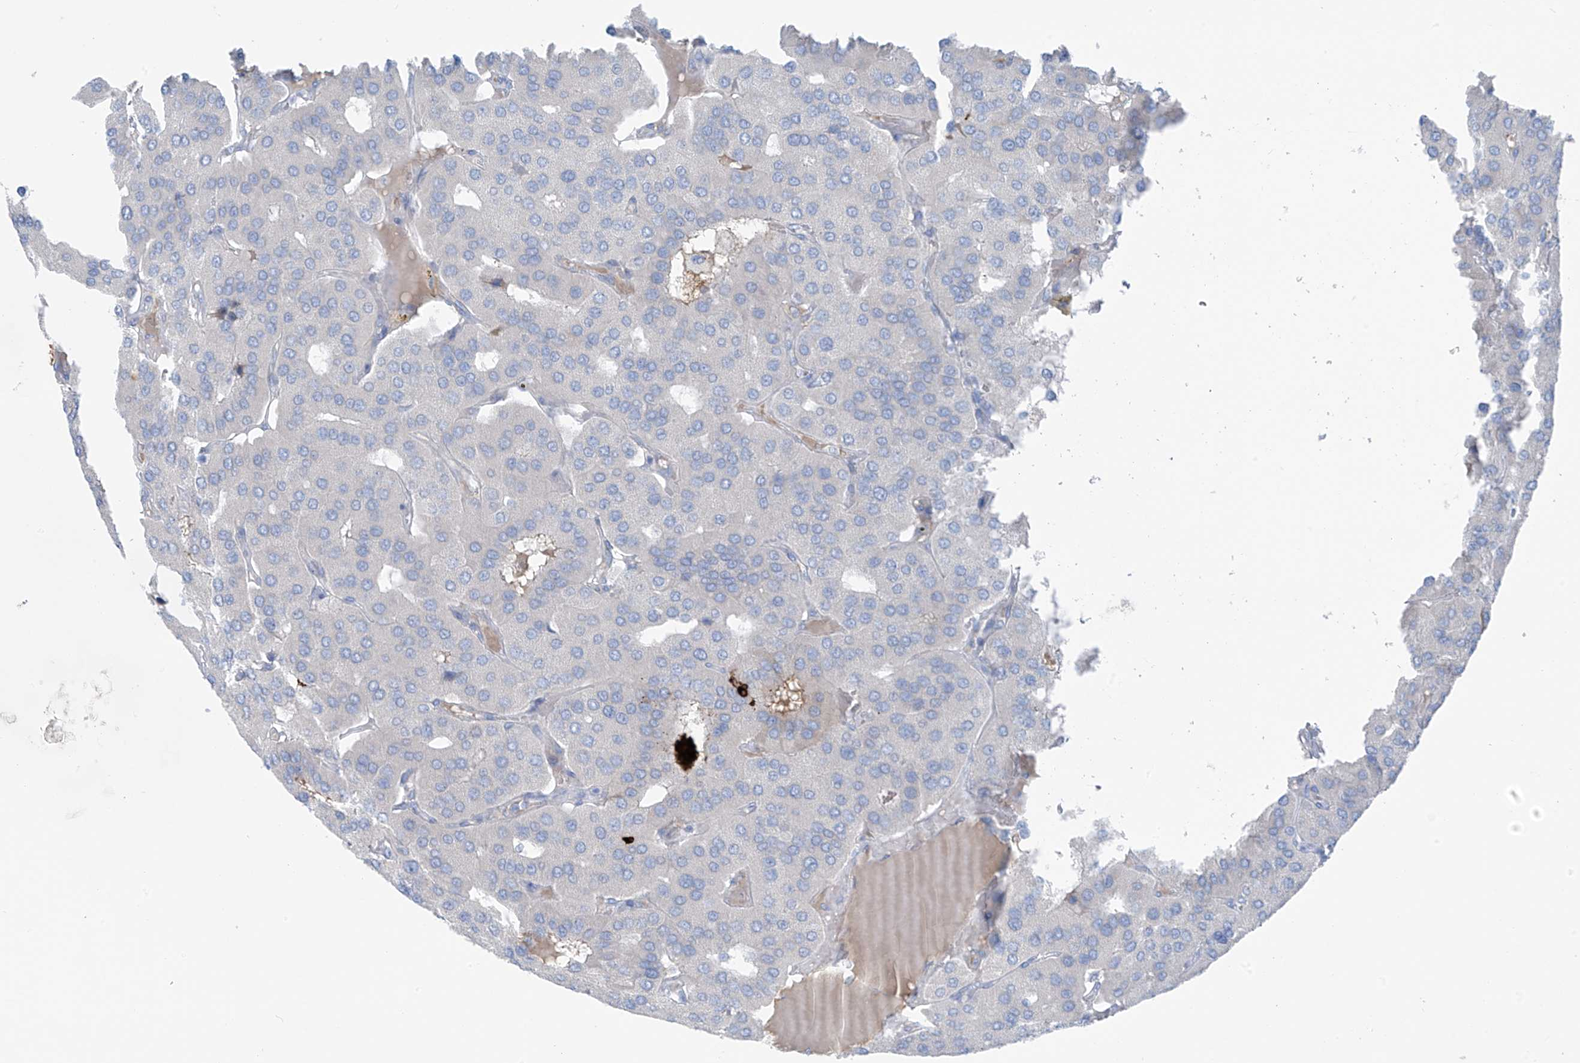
{"staining": {"intensity": "negative", "quantity": "none", "location": "none"}, "tissue": "parathyroid gland", "cell_type": "Glandular cells", "image_type": "normal", "snomed": [{"axis": "morphology", "description": "Normal tissue, NOS"}, {"axis": "morphology", "description": "Adenoma, NOS"}, {"axis": "topography", "description": "Parathyroid gland"}], "caption": "A photomicrograph of human parathyroid gland is negative for staining in glandular cells. (Immunohistochemistry, brightfield microscopy, high magnification).", "gene": "ZNF793", "patient": {"sex": "female", "age": 86}}